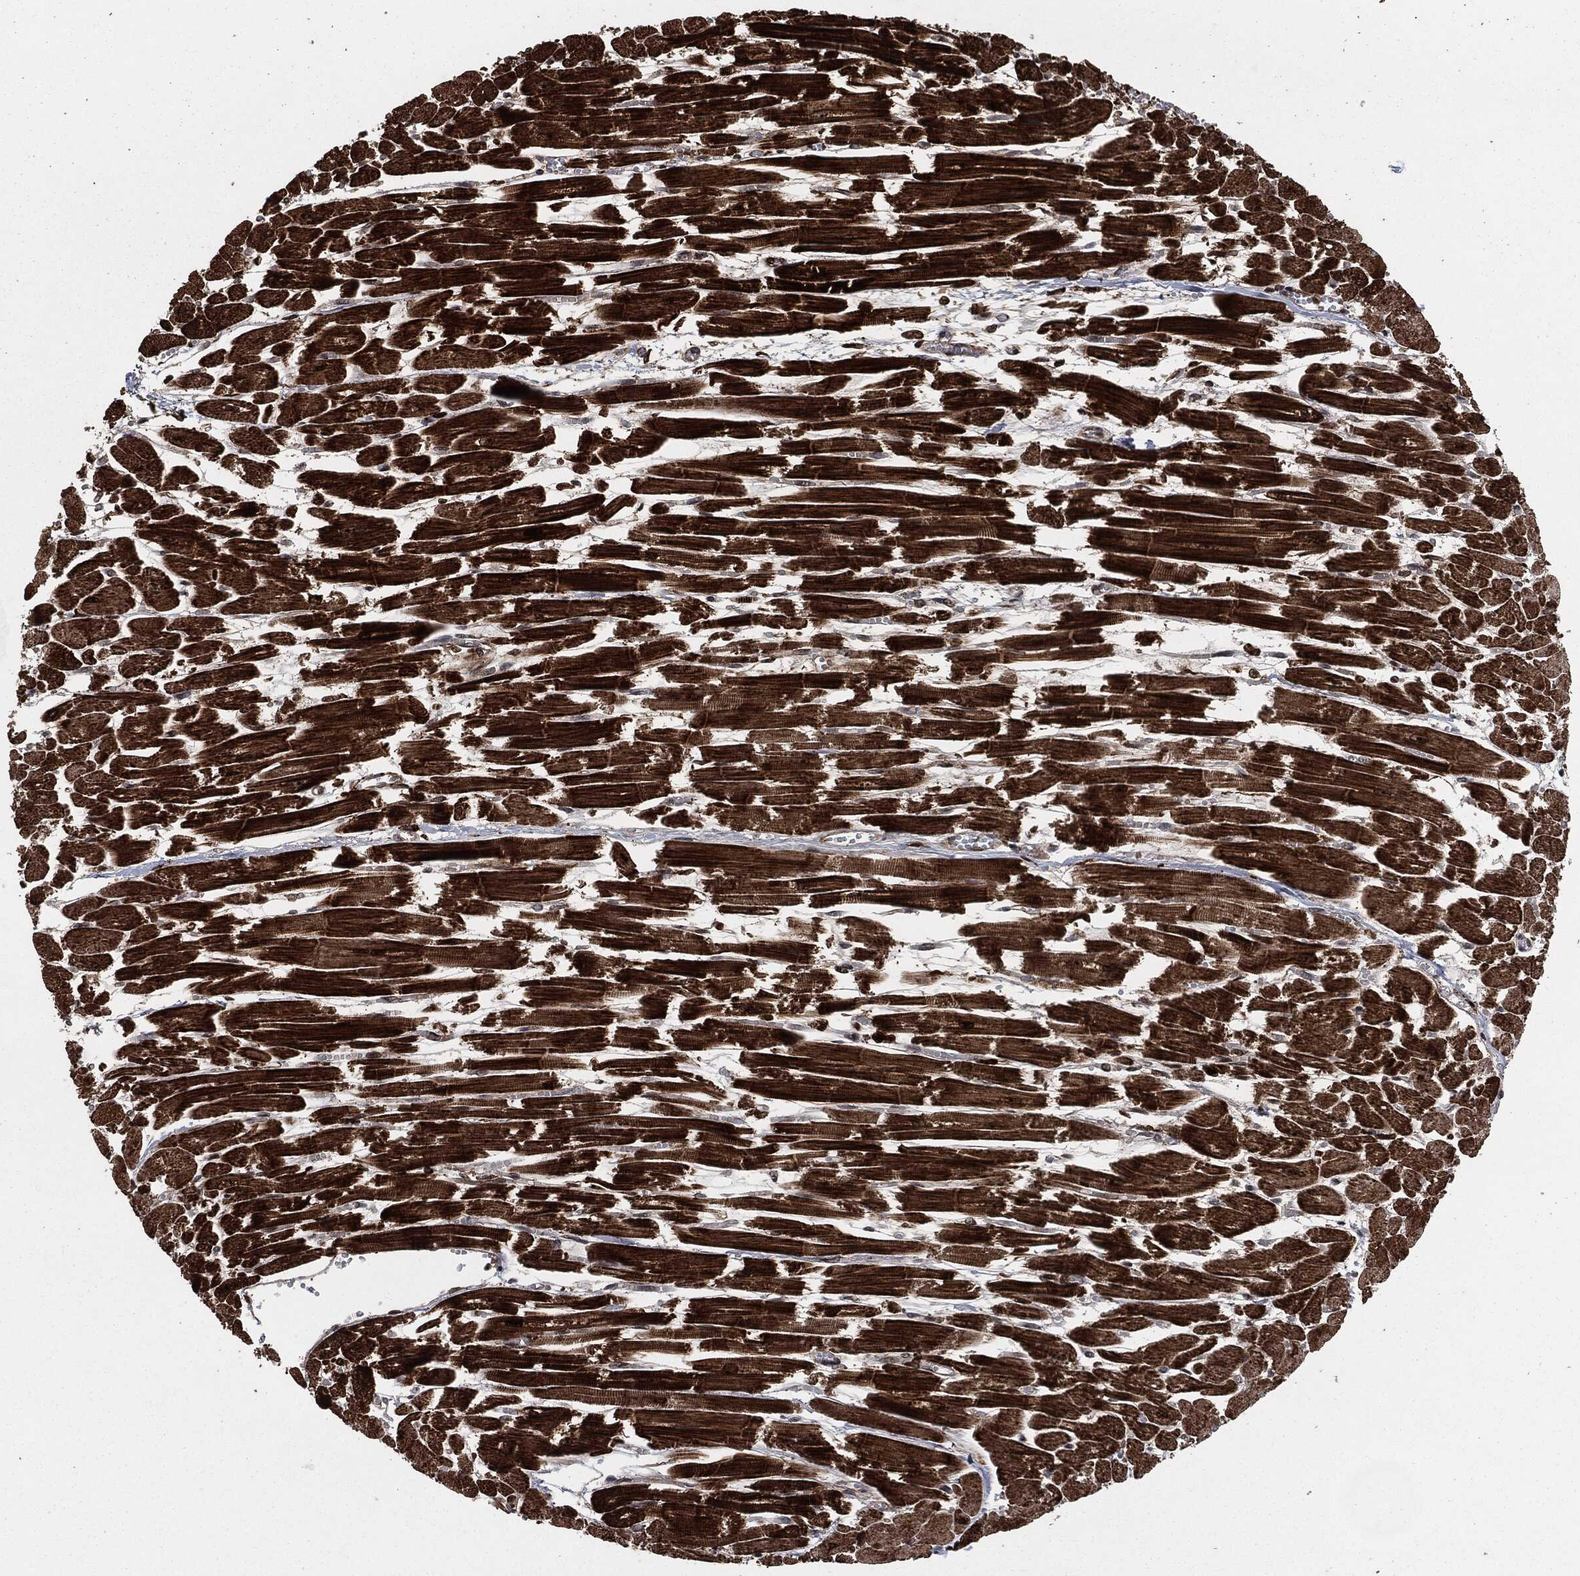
{"staining": {"intensity": "strong", "quantity": ">75%", "location": "cytoplasmic/membranous"}, "tissue": "heart muscle", "cell_type": "Cardiomyocytes", "image_type": "normal", "snomed": [{"axis": "morphology", "description": "Normal tissue, NOS"}, {"axis": "topography", "description": "Heart"}], "caption": "Protein expression analysis of benign human heart muscle reveals strong cytoplasmic/membranous expression in approximately >75% of cardiomyocytes. (DAB (3,3'-diaminobenzidine) = brown stain, brightfield microscopy at high magnification).", "gene": "IFIT1", "patient": {"sex": "female", "age": 52}}